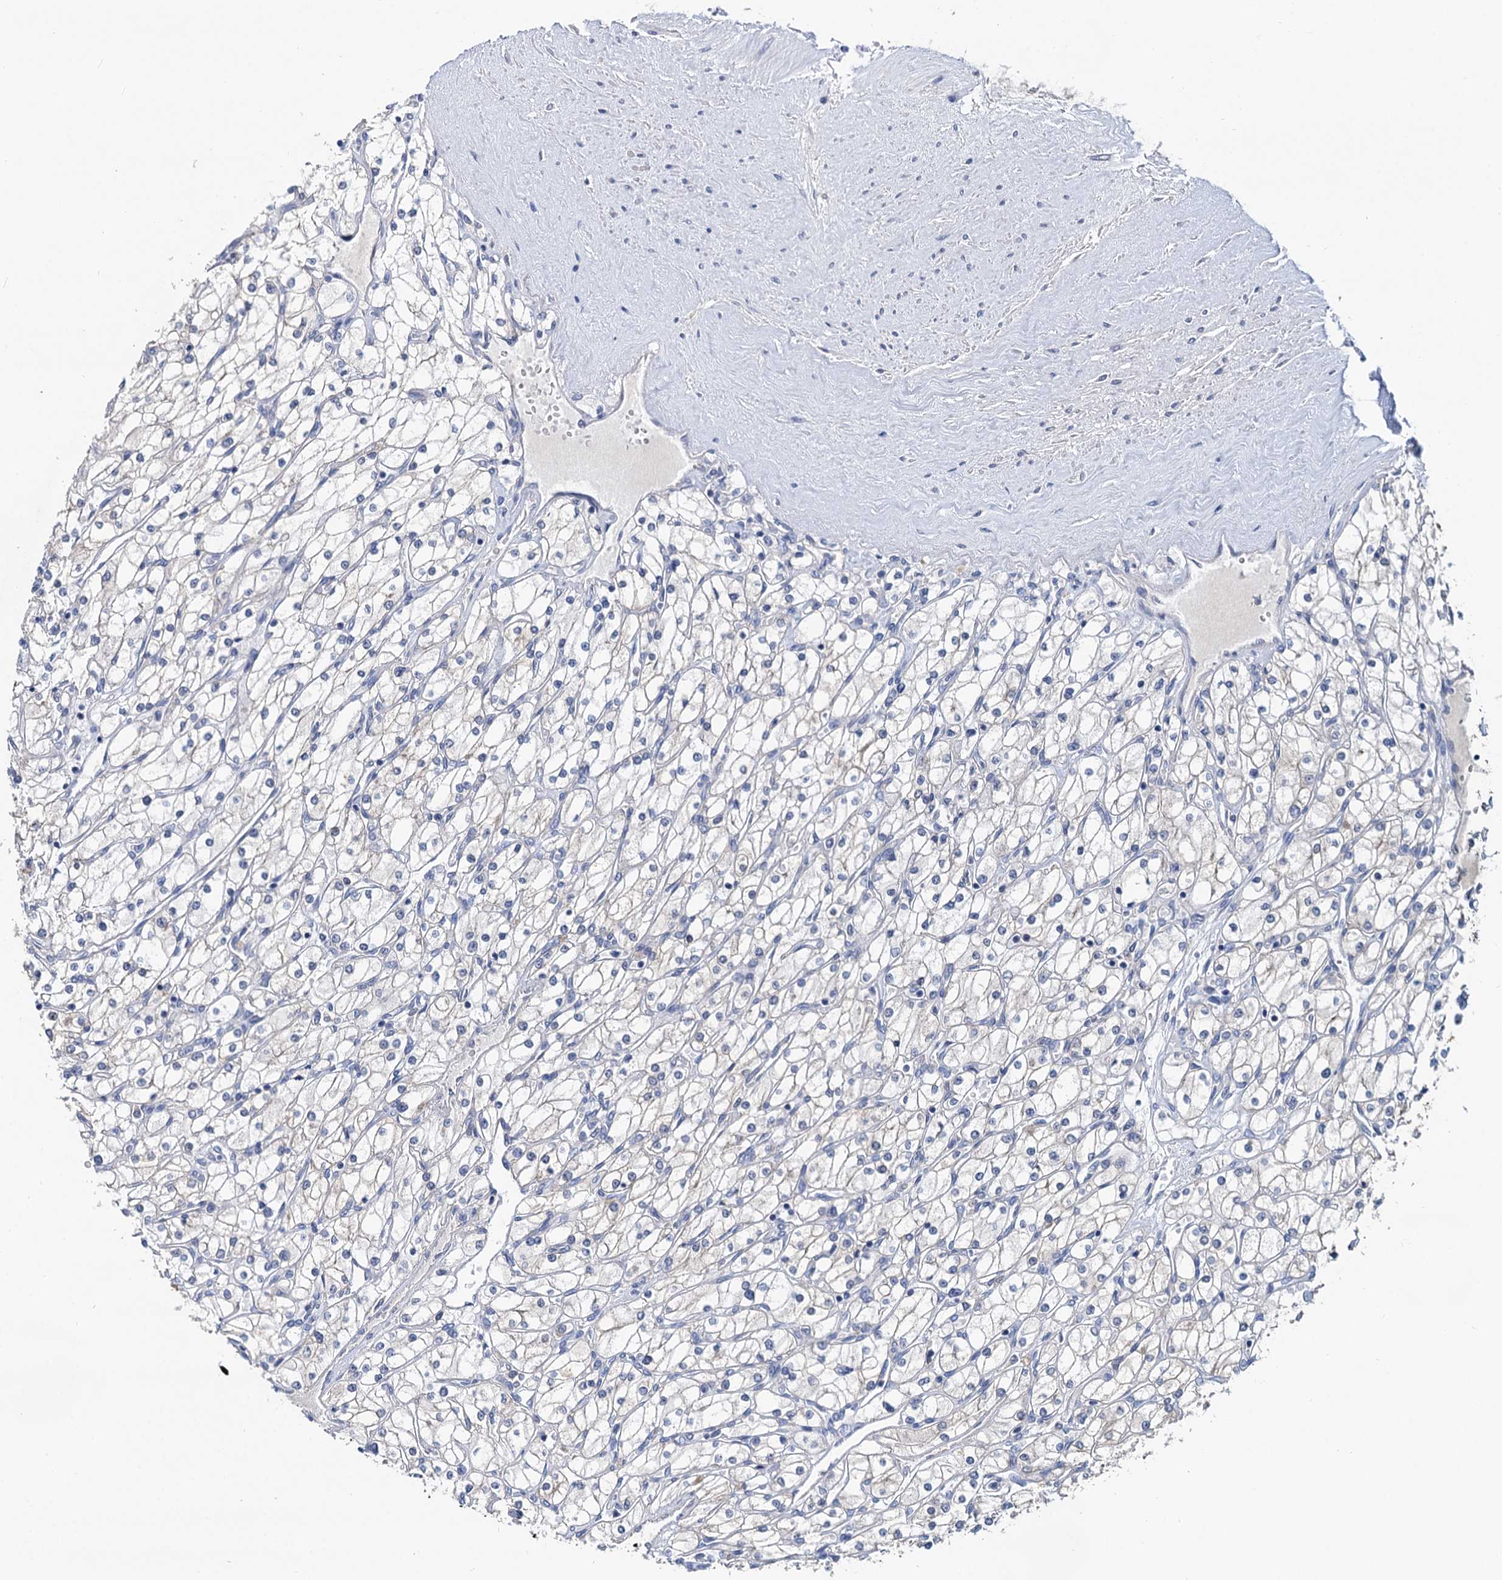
{"staining": {"intensity": "negative", "quantity": "none", "location": "none"}, "tissue": "renal cancer", "cell_type": "Tumor cells", "image_type": "cancer", "snomed": [{"axis": "morphology", "description": "Adenocarcinoma, NOS"}, {"axis": "topography", "description": "Kidney"}], "caption": "An image of human adenocarcinoma (renal) is negative for staining in tumor cells. (DAB immunohistochemistry (IHC) visualized using brightfield microscopy, high magnification).", "gene": "ANKRD42", "patient": {"sex": "male", "age": 80}}